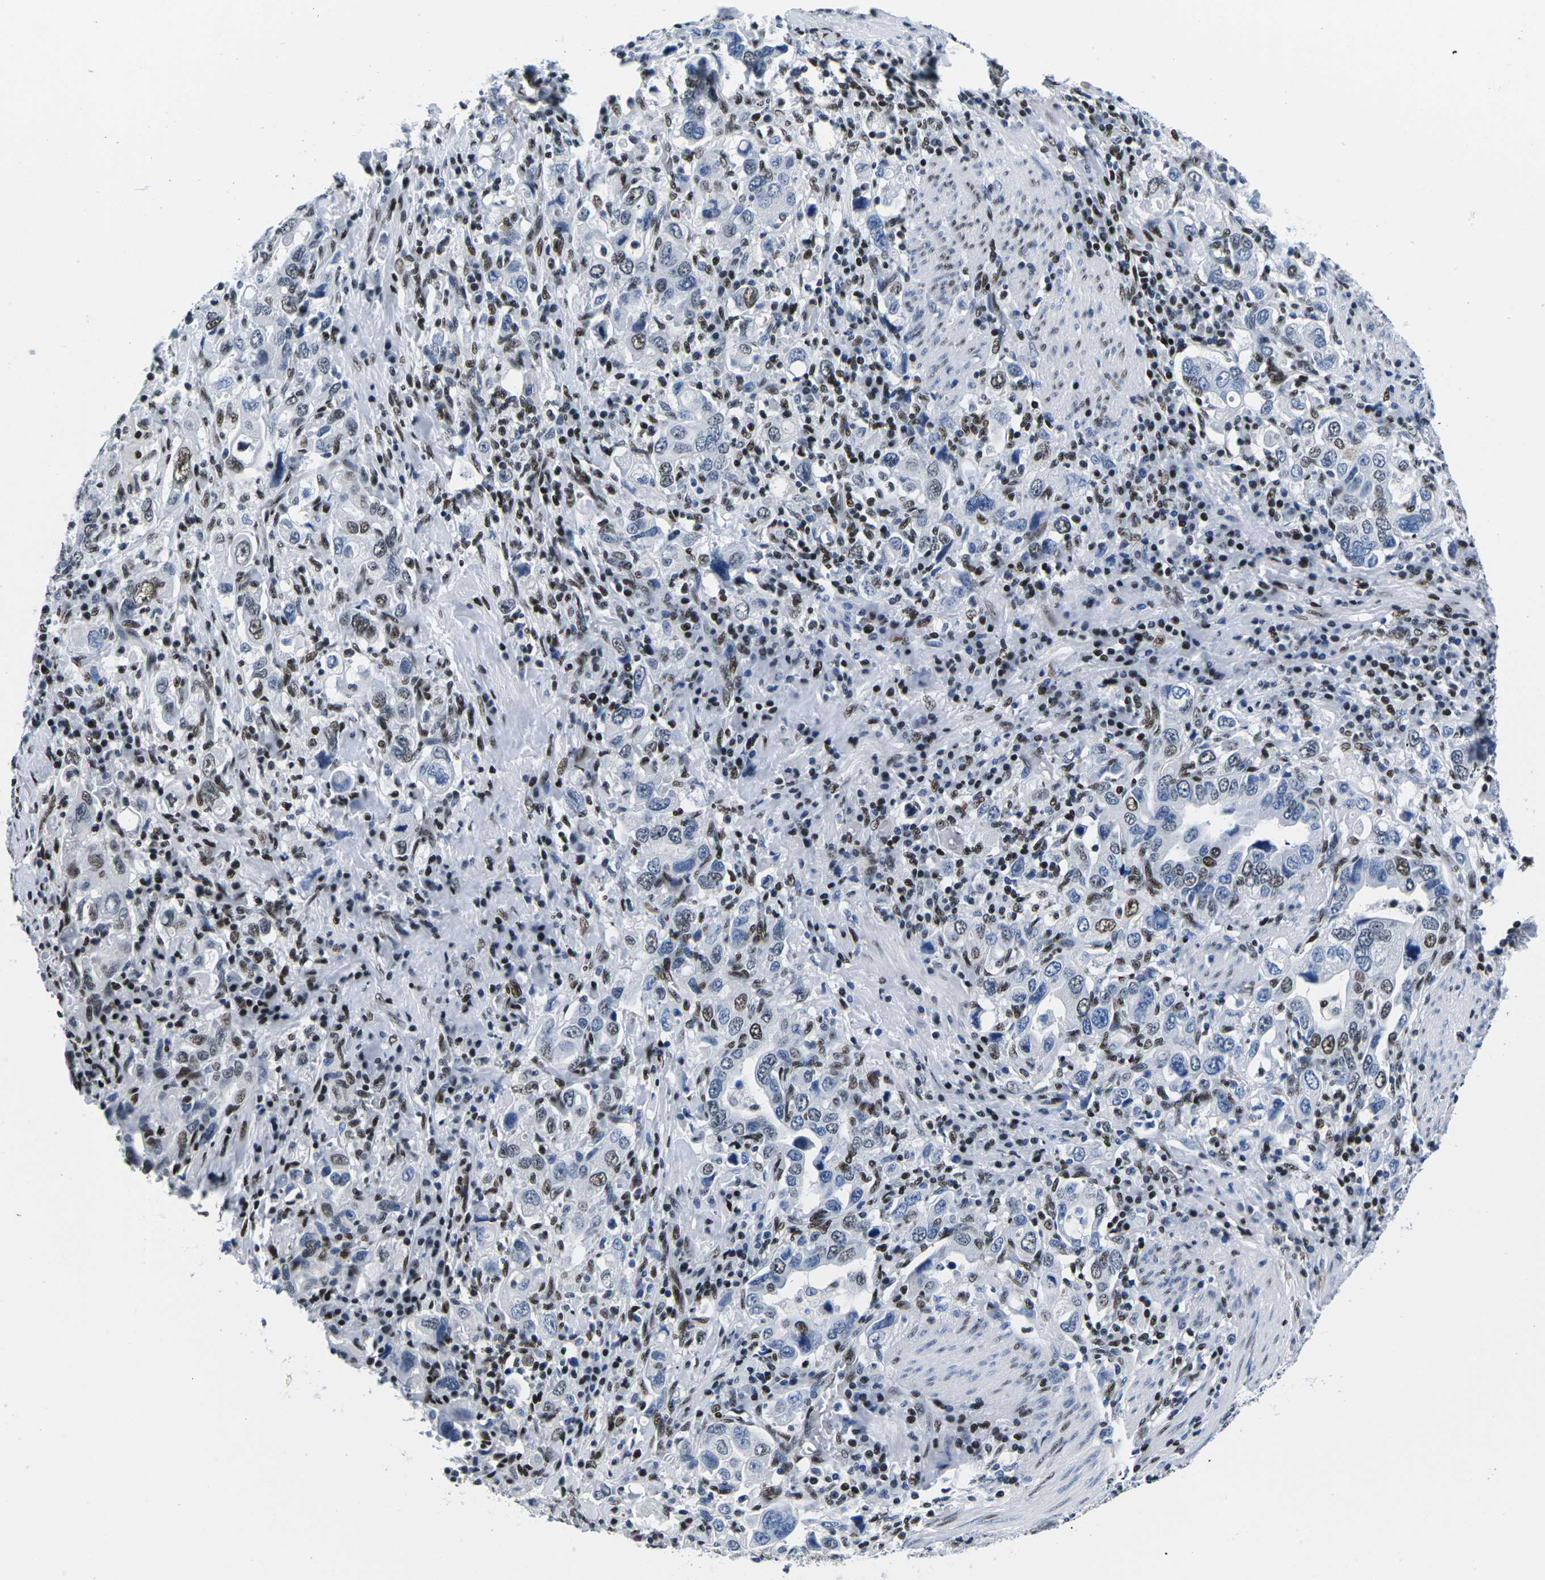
{"staining": {"intensity": "moderate", "quantity": "25%-75%", "location": "nuclear"}, "tissue": "stomach cancer", "cell_type": "Tumor cells", "image_type": "cancer", "snomed": [{"axis": "morphology", "description": "Adenocarcinoma, NOS"}, {"axis": "topography", "description": "Stomach, upper"}], "caption": "IHC staining of adenocarcinoma (stomach), which demonstrates medium levels of moderate nuclear staining in about 25%-75% of tumor cells indicating moderate nuclear protein staining. The staining was performed using DAB (3,3'-diaminobenzidine) (brown) for protein detection and nuclei were counterstained in hematoxylin (blue).", "gene": "ATF1", "patient": {"sex": "male", "age": 62}}